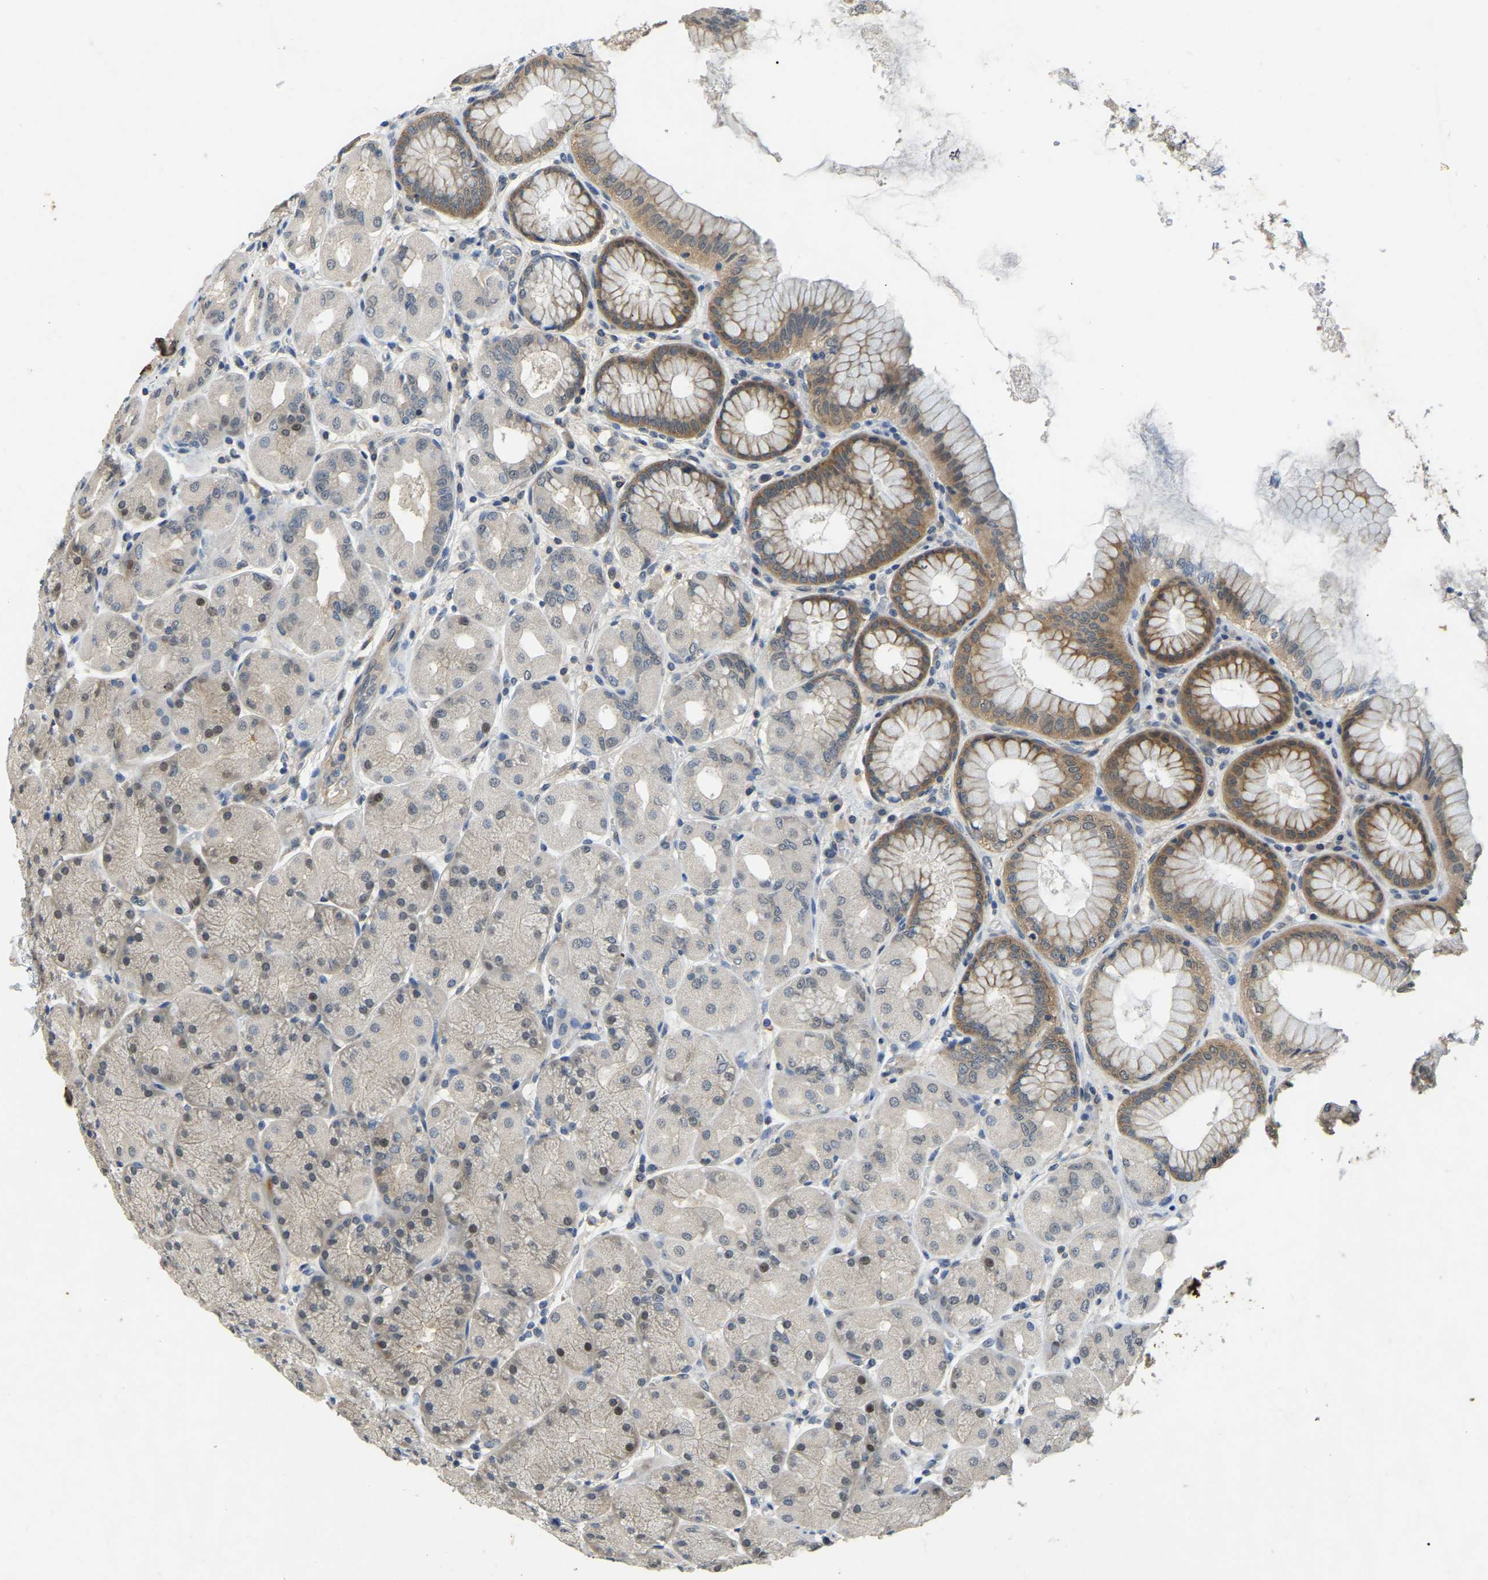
{"staining": {"intensity": "moderate", "quantity": "<25%", "location": "cytoplasmic/membranous"}, "tissue": "stomach", "cell_type": "Glandular cells", "image_type": "normal", "snomed": [{"axis": "morphology", "description": "Normal tissue, NOS"}, {"axis": "topography", "description": "Stomach, upper"}], "caption": "Normal stomach displays moderate cytoplasmic/membranous positivity in about <25% of glandular cells, visualized by immunohistochemistry. (Stains: DAB in brown, nuclei in blue, Microscopy: brightfield microscopy at high magnification).", "gene": "AHNAK", "patient": {"sex": "female", "age": 56}}